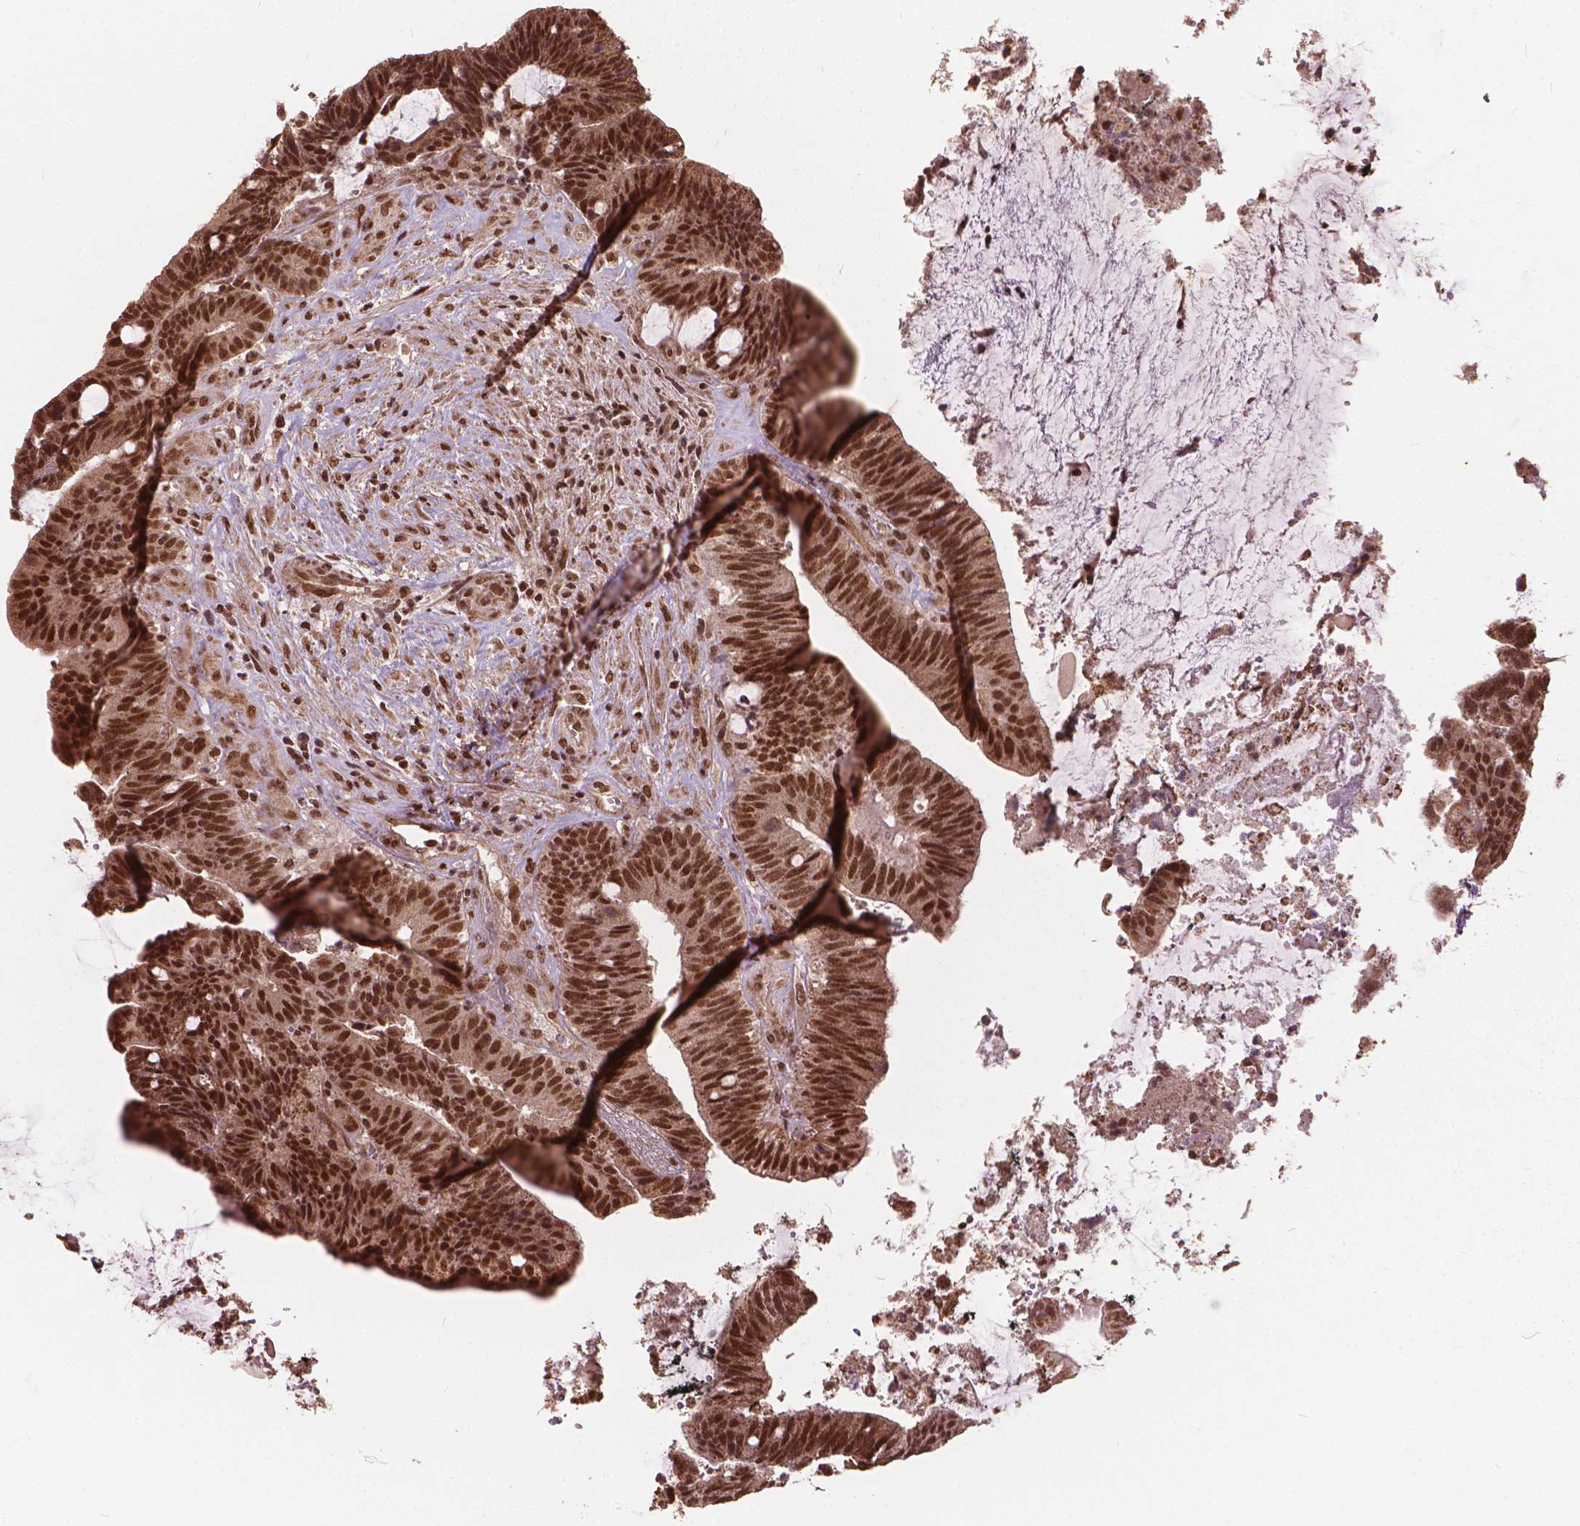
{"staining": {"intensity": "moderate", "quantity": ">75%", "location": "nuclear"}, "tissue": "colorectal cancer", "cell_type": "Tumor cells", "image_type": "cancer", "snomed": [{"axis": "morphology", "description": "Adenocarcinoma, NOS"}, {"axis": "topography", "description": "Colon"}], "caption": "Immunohistochemistry micrograph of neoplastic tissue: human adenocarcinoma (colorectal) stained using IHC exhibits medium levels of moderate protein expression localized specifically in the nuclear of tumor cells, appearing as a nuclear brown color.", "gene": "GPS2", "patient": {"sex": "female", "age": 43}}